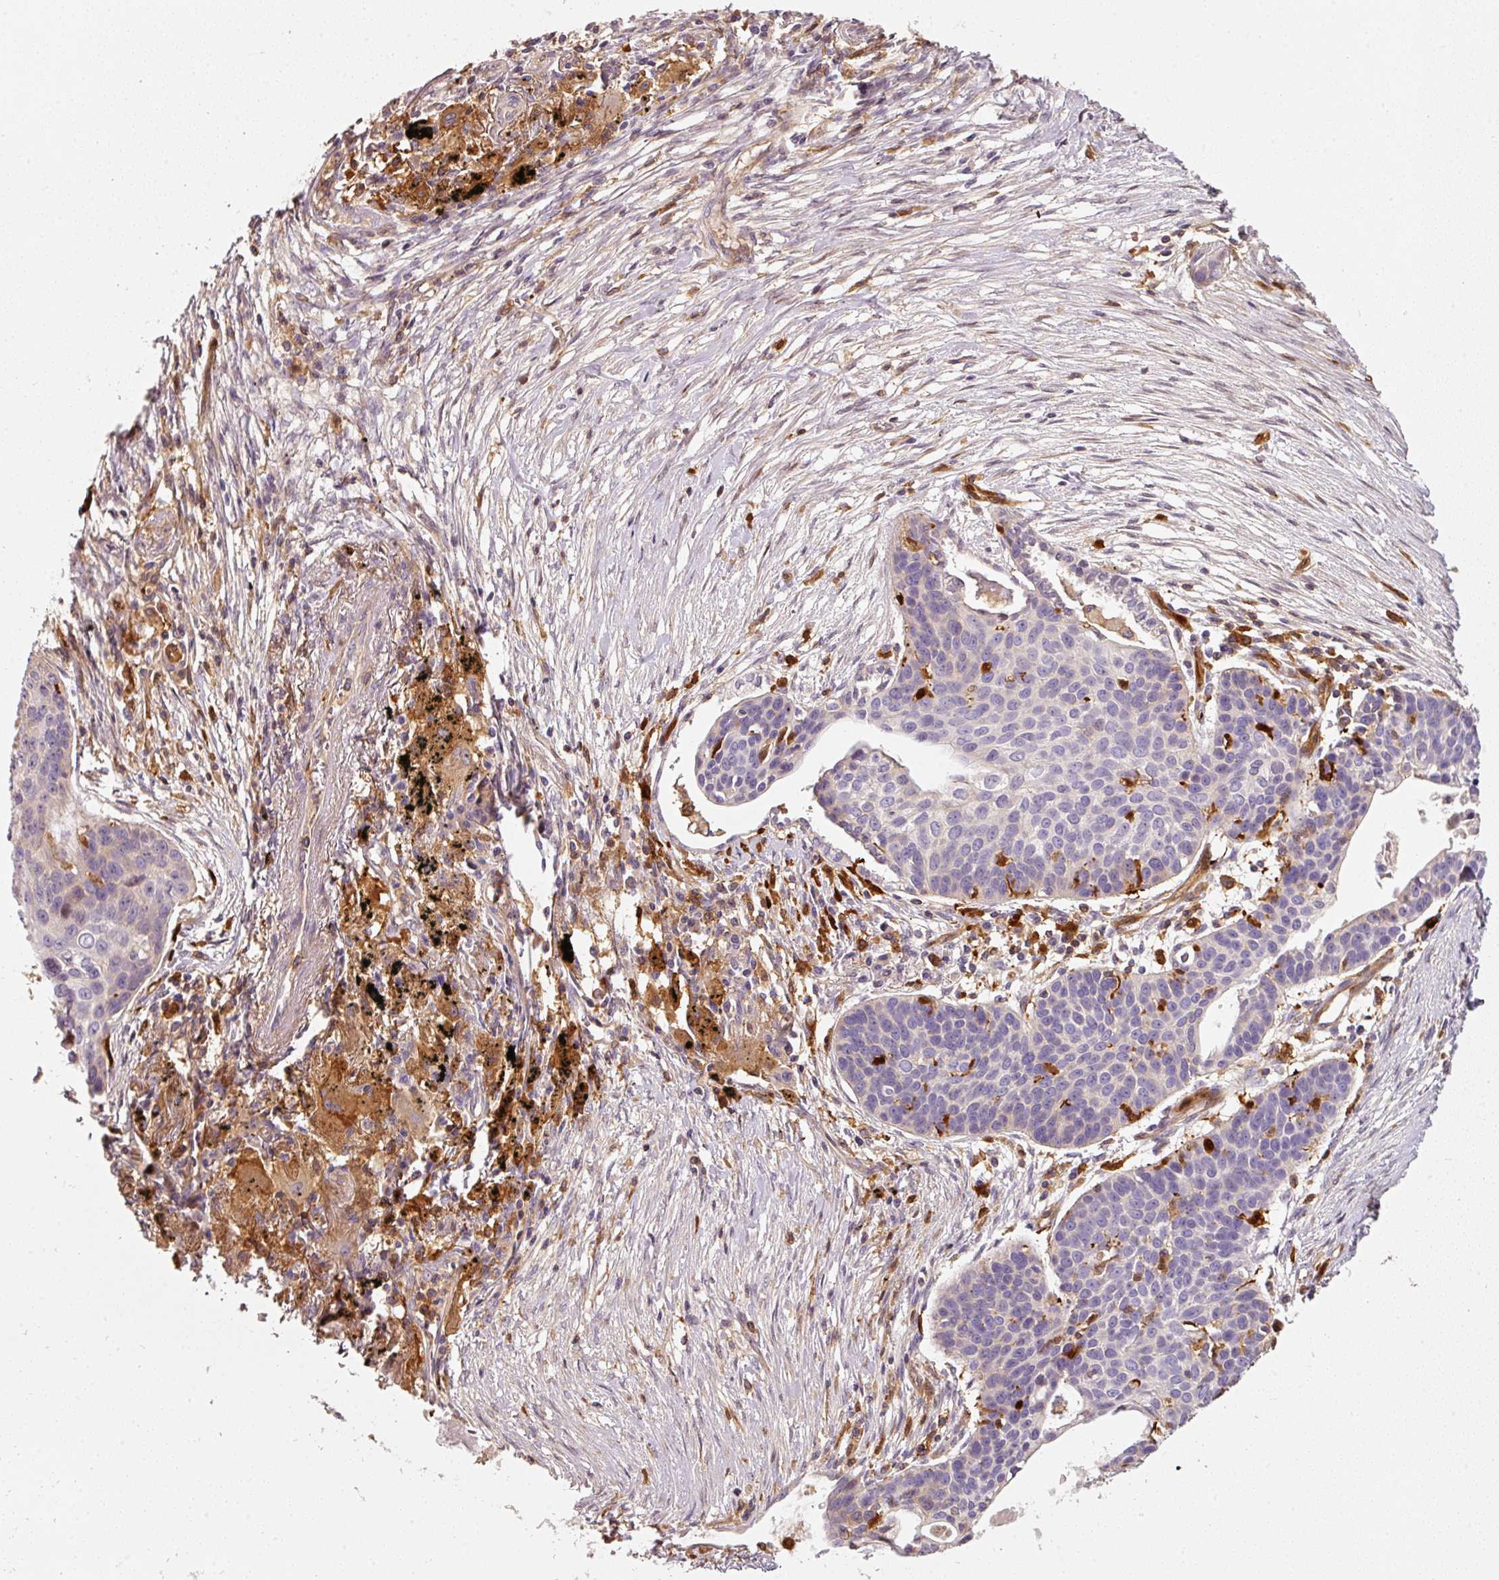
{"staining": {"intensity": "negative", "quantity": "none", "location": "none"}, "tissue": "lung cancer", "cell_type": "Tumor cells", "image_type": "cancer", "snomed": [{"axis": "morphology", "description": "Squamous cell carcinoma, NOS"}, {"axis": "topography", "description": "Lung"}], "caption": "Lung squamous cell carcinoma was stained to show a protein in brown. There is no significant expression in tumor cells.", "gene": "IQGAP2", "patient": {"sex": "male", "age": 71}}